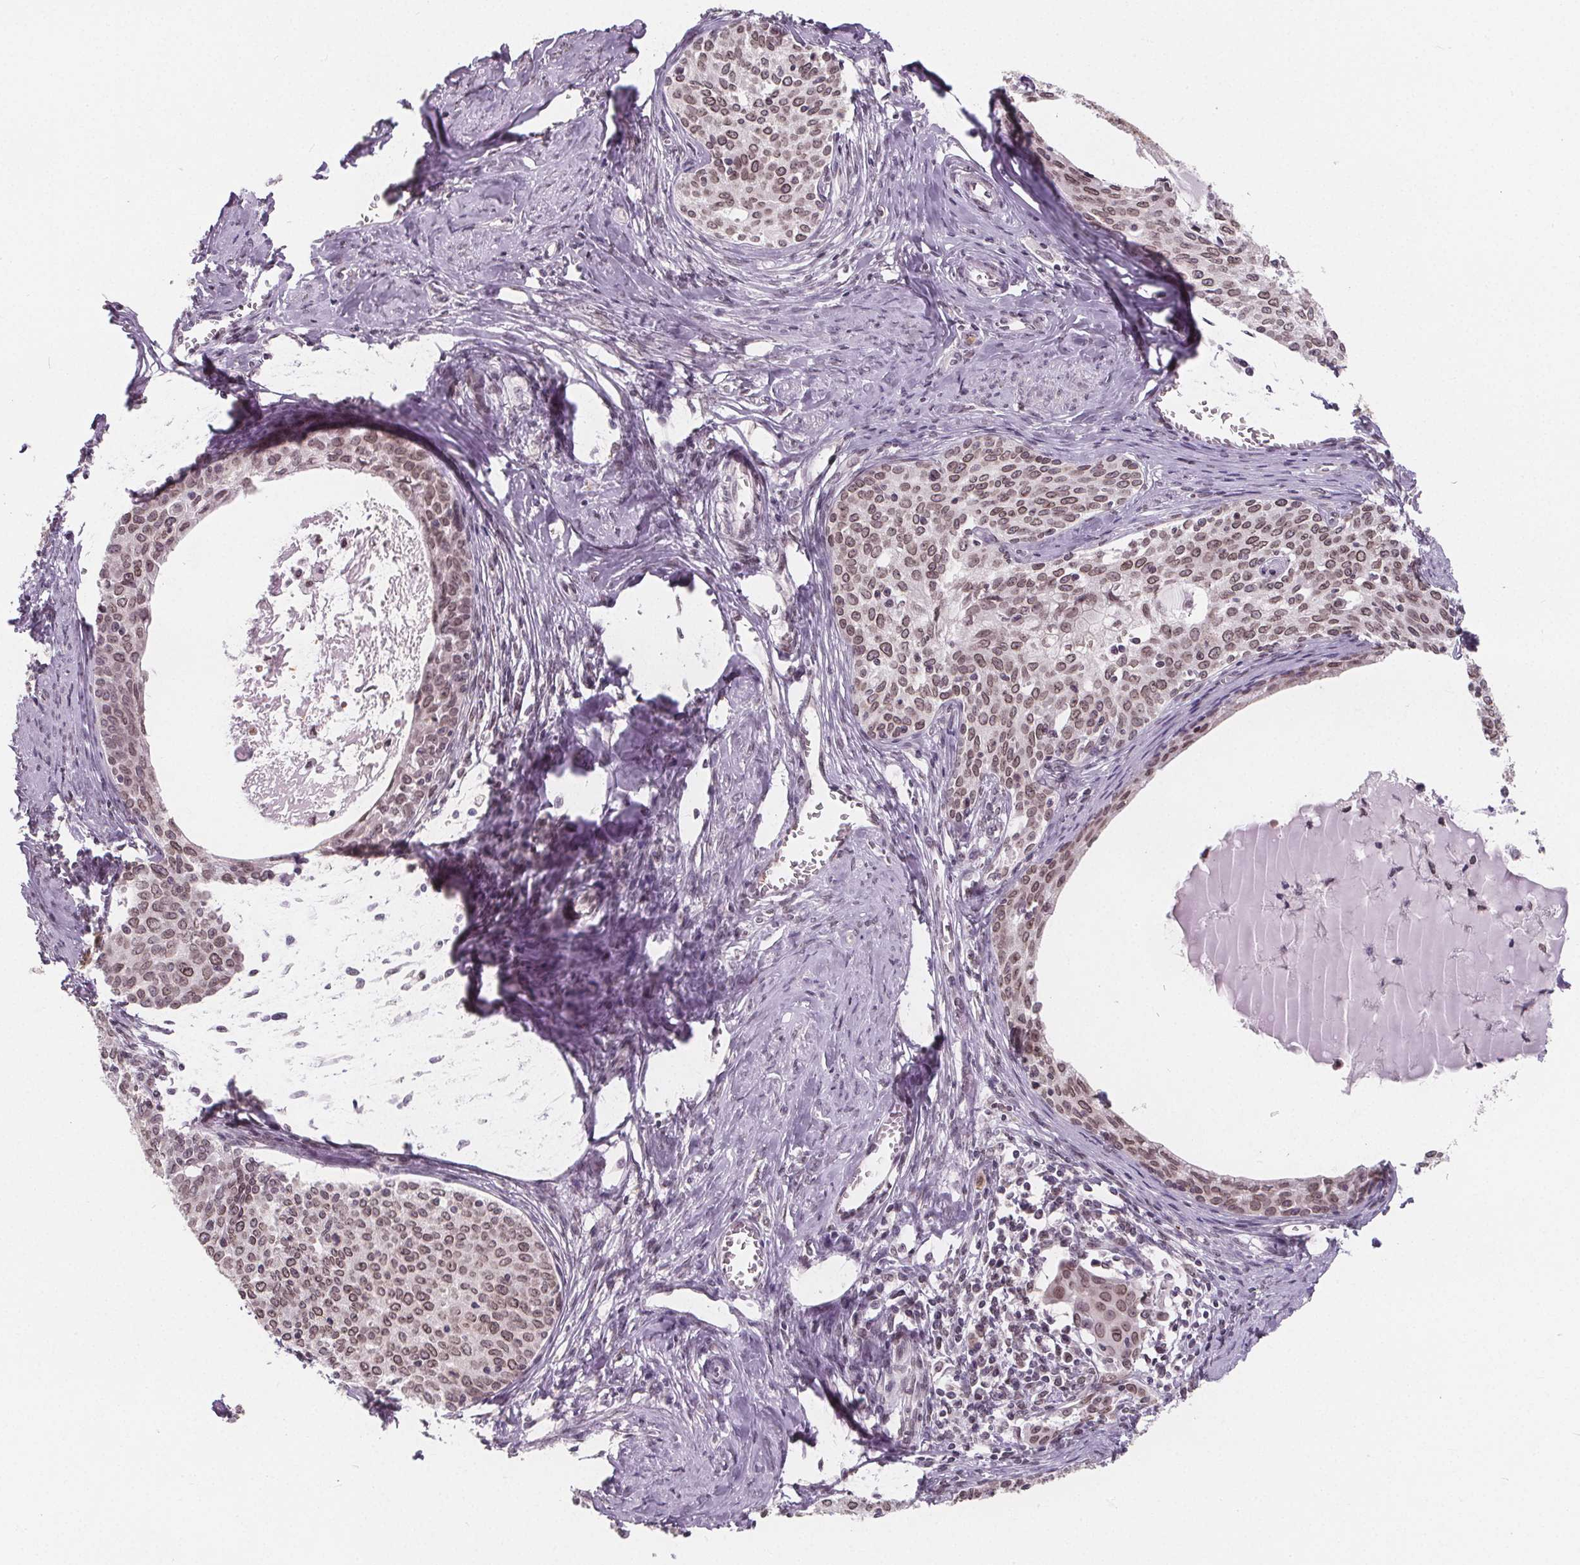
{"staining": {"intensity": "moderate", "quantity": ">75%", "location": "cytoplasmic/membranous,nuclear"}, "tissue": "cervical cancer", "cell_type": "Tumor cells", "image_type": "cancer", "snomed": [{"axis": "morphology", "description": "Squamous cell carcinoma, NOS"}, {"axis": "morphology", "description": "Adenocarcinoma, NOS"}, {"axis": "topography", "description": "Cervix"}], "caption": "This is a photomicrograph of immunohistochemistry staining of cervical adenocarcinoma, which shows moderate staining in the cytoplasmic/membranous and nuclear of tumor cells.", "gene": "TTC39C", "patient": {"sex": "female", "age": 52}}